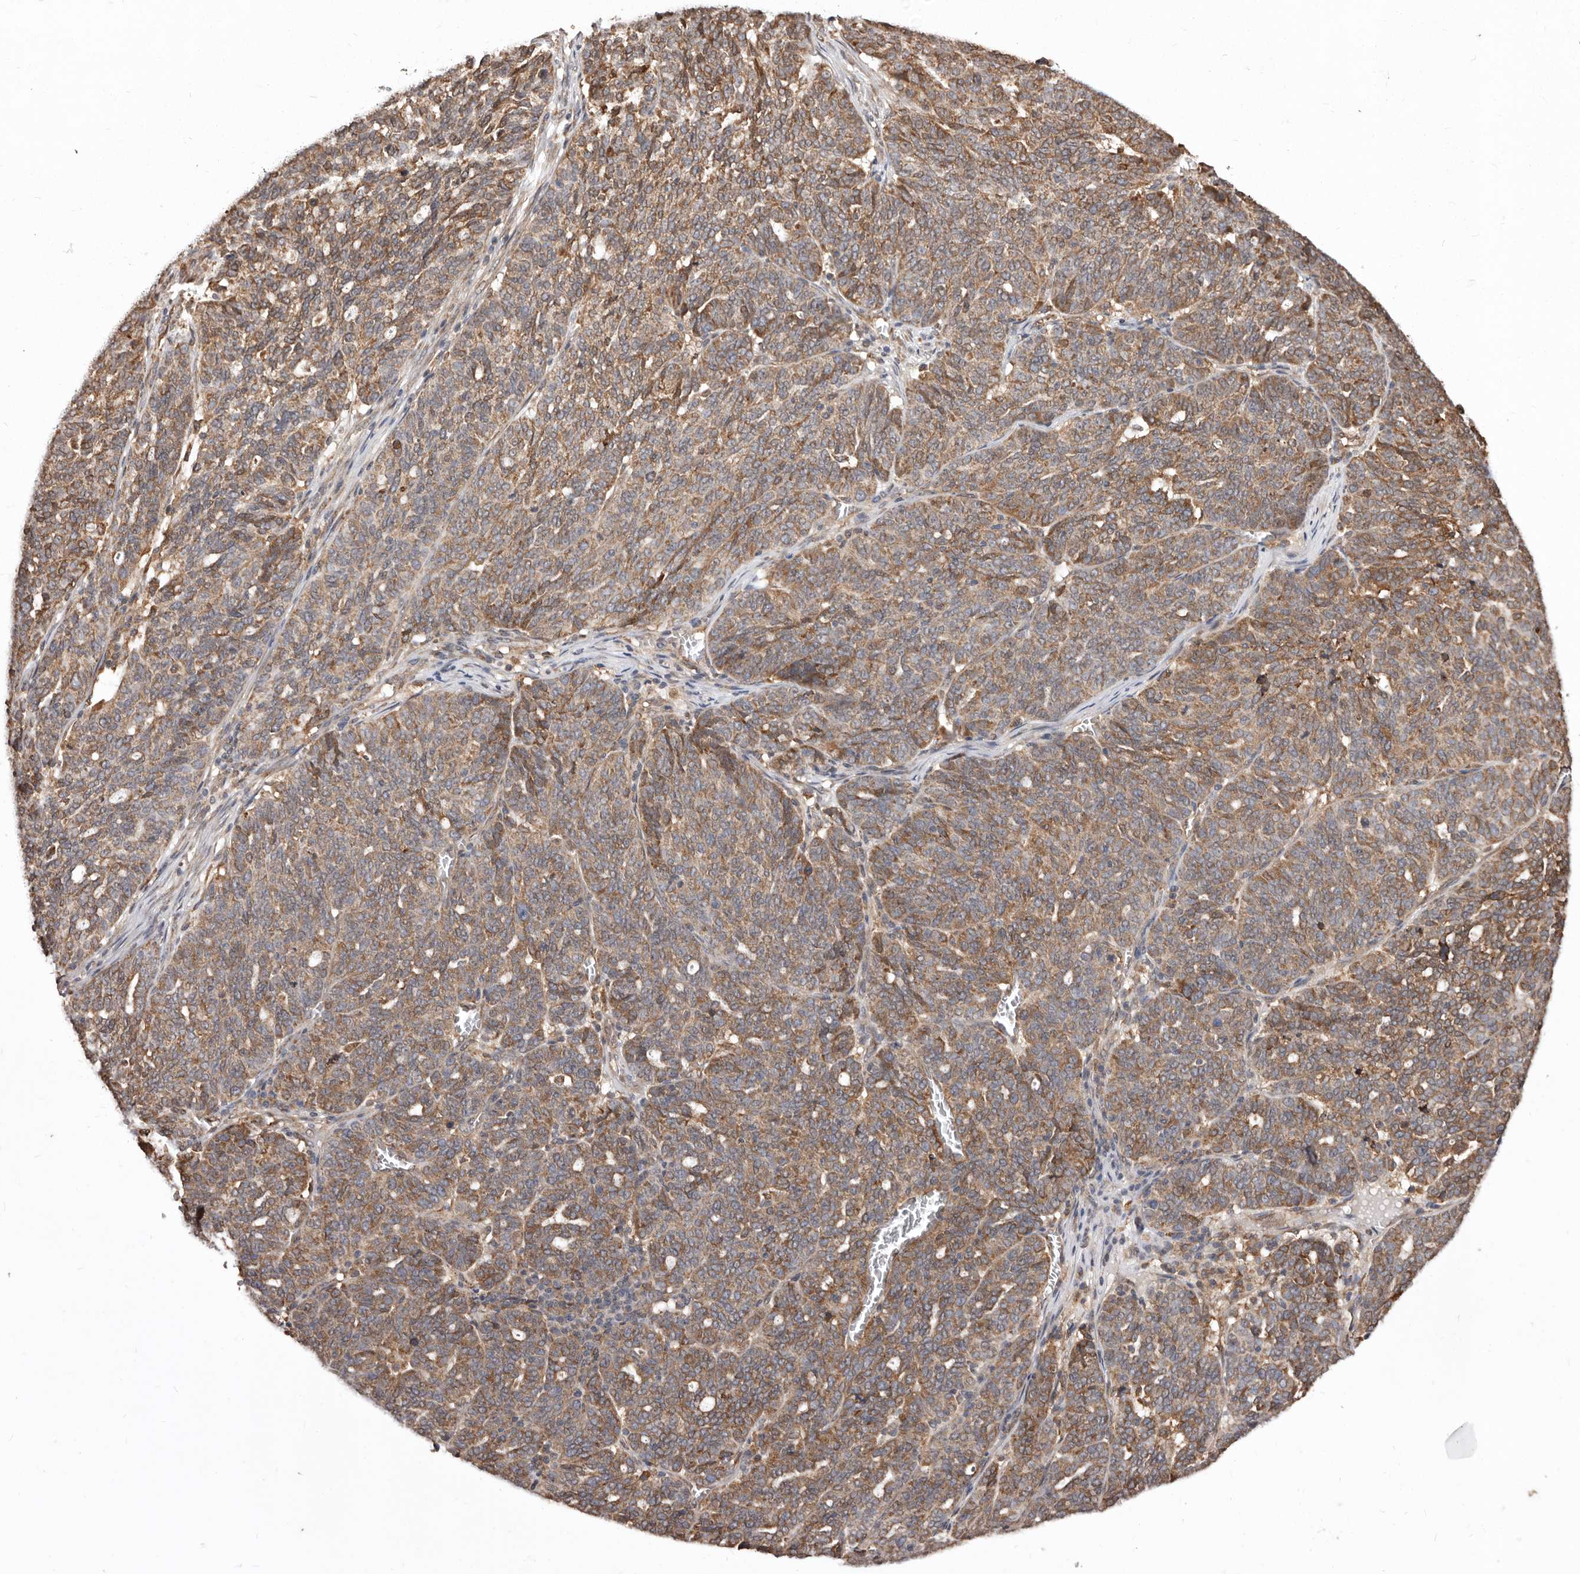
{"staining": {"intensity": "moderate", "quantity": ">75%", "location": "cytoplasmic/membranous"}, "tissue": "ovarian cancer", "cell_type": "Tumor cells", "image_type": "cancer", "snomed": [{"axis": "morphology", "description": "Cystadenocarcinoma, serous, NOS"}, {"axis": "topography", "description": "Ovary"}], "caption": "Protein staining of serous cystadenocarcinoma (ovarian) tissue shows moderate cytoplasmic/membranous staining in approximately >75% of tumor cells.", "gene": "RRM2B", "patient": {"sex": "female", "age": 59}}